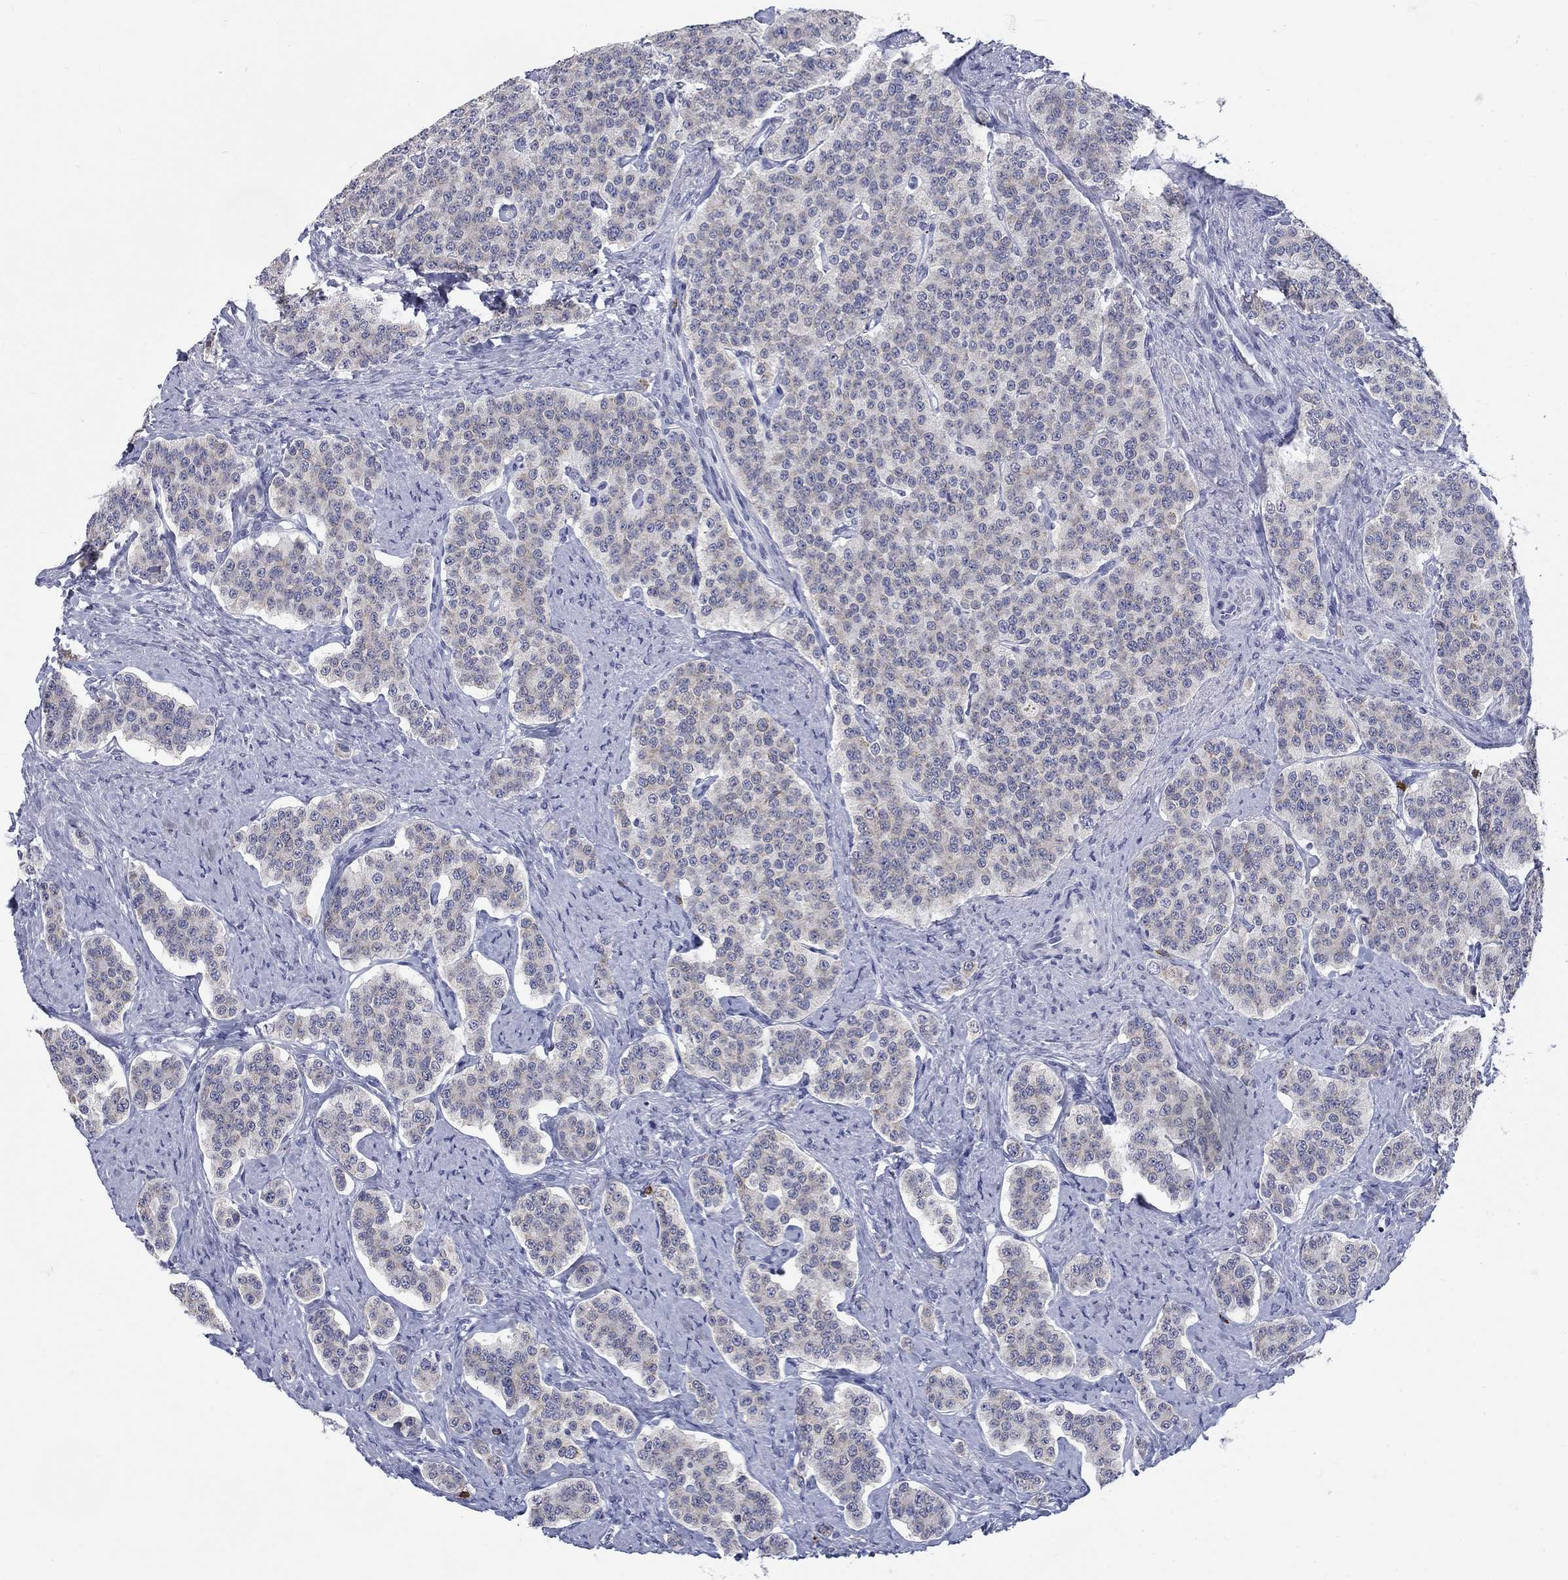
{"staining": {"intensity": "negative", "quantity": "none", "location": "none"}, "tissue": "carcinoid", "cell_type": "Tumor cells", "image_type": "cancer", "snomed": [{"axis": "morphology", "description": "Carcinoid, malignant, NOS"}, {"axis": "topography", "description": "Small intestine"}], "caption": "Tumor cells show no significant expression in carcinoid.", "gene": "ECEL1", "patient": {"sex": "female", "age": 58}}